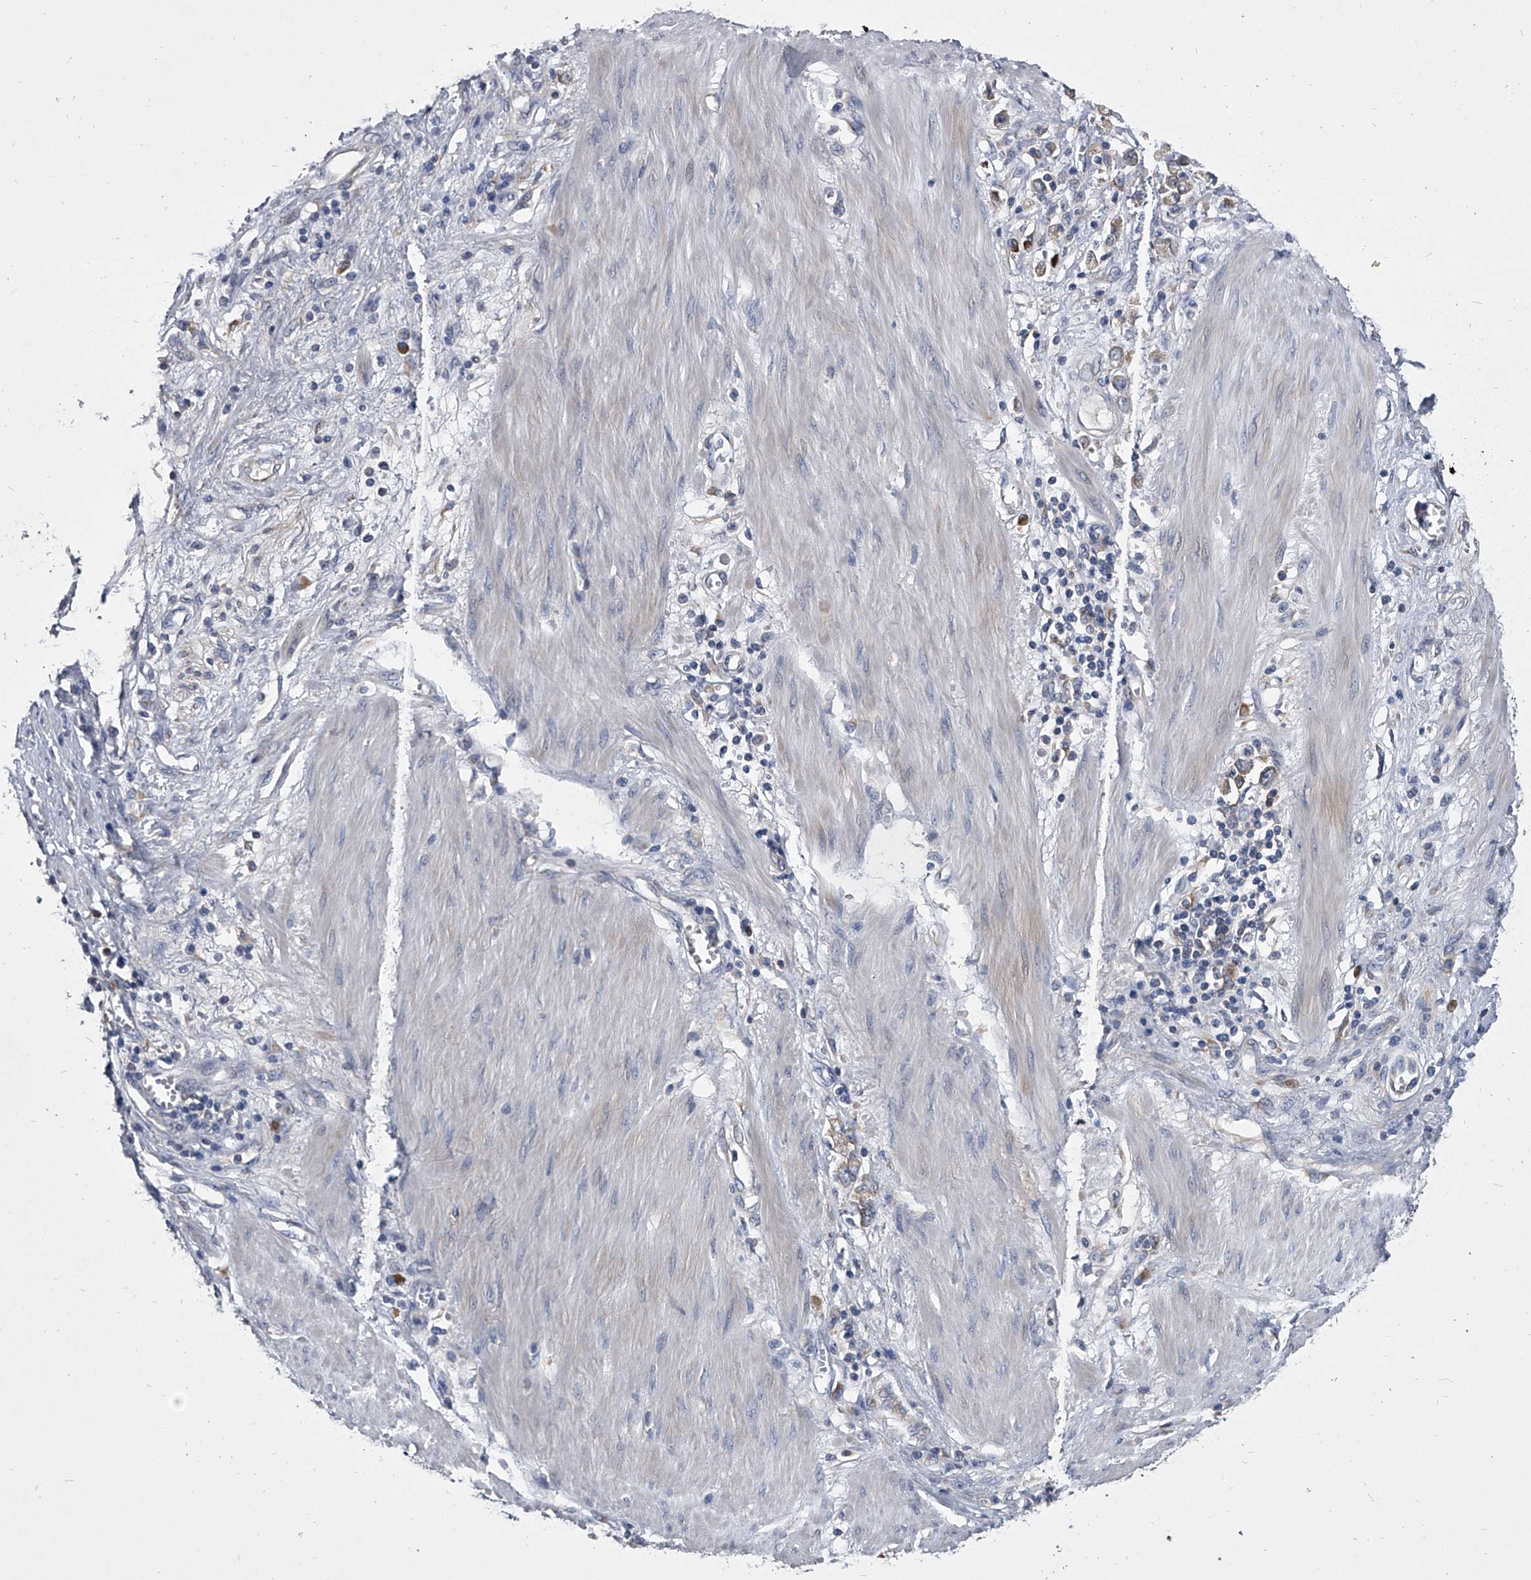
{"staining": {"intensity": "negative", "quantity": "none", "location": "none"}, "tissue": "stomach cancer", "cell_type": "Tumor cells", "image_type": "cancer", "snomed": [{"axis": "morphology", "description": "Adenocarcinoma, NOS"}, {"axis": "topography", "description": "Stomach"}], "caption": "Protein analysis of stomach adenocarcinoma reveals no significant positivity in tumor cells.", "gene": "CCR4", "patient": {"sex": "female", "age": 76}}